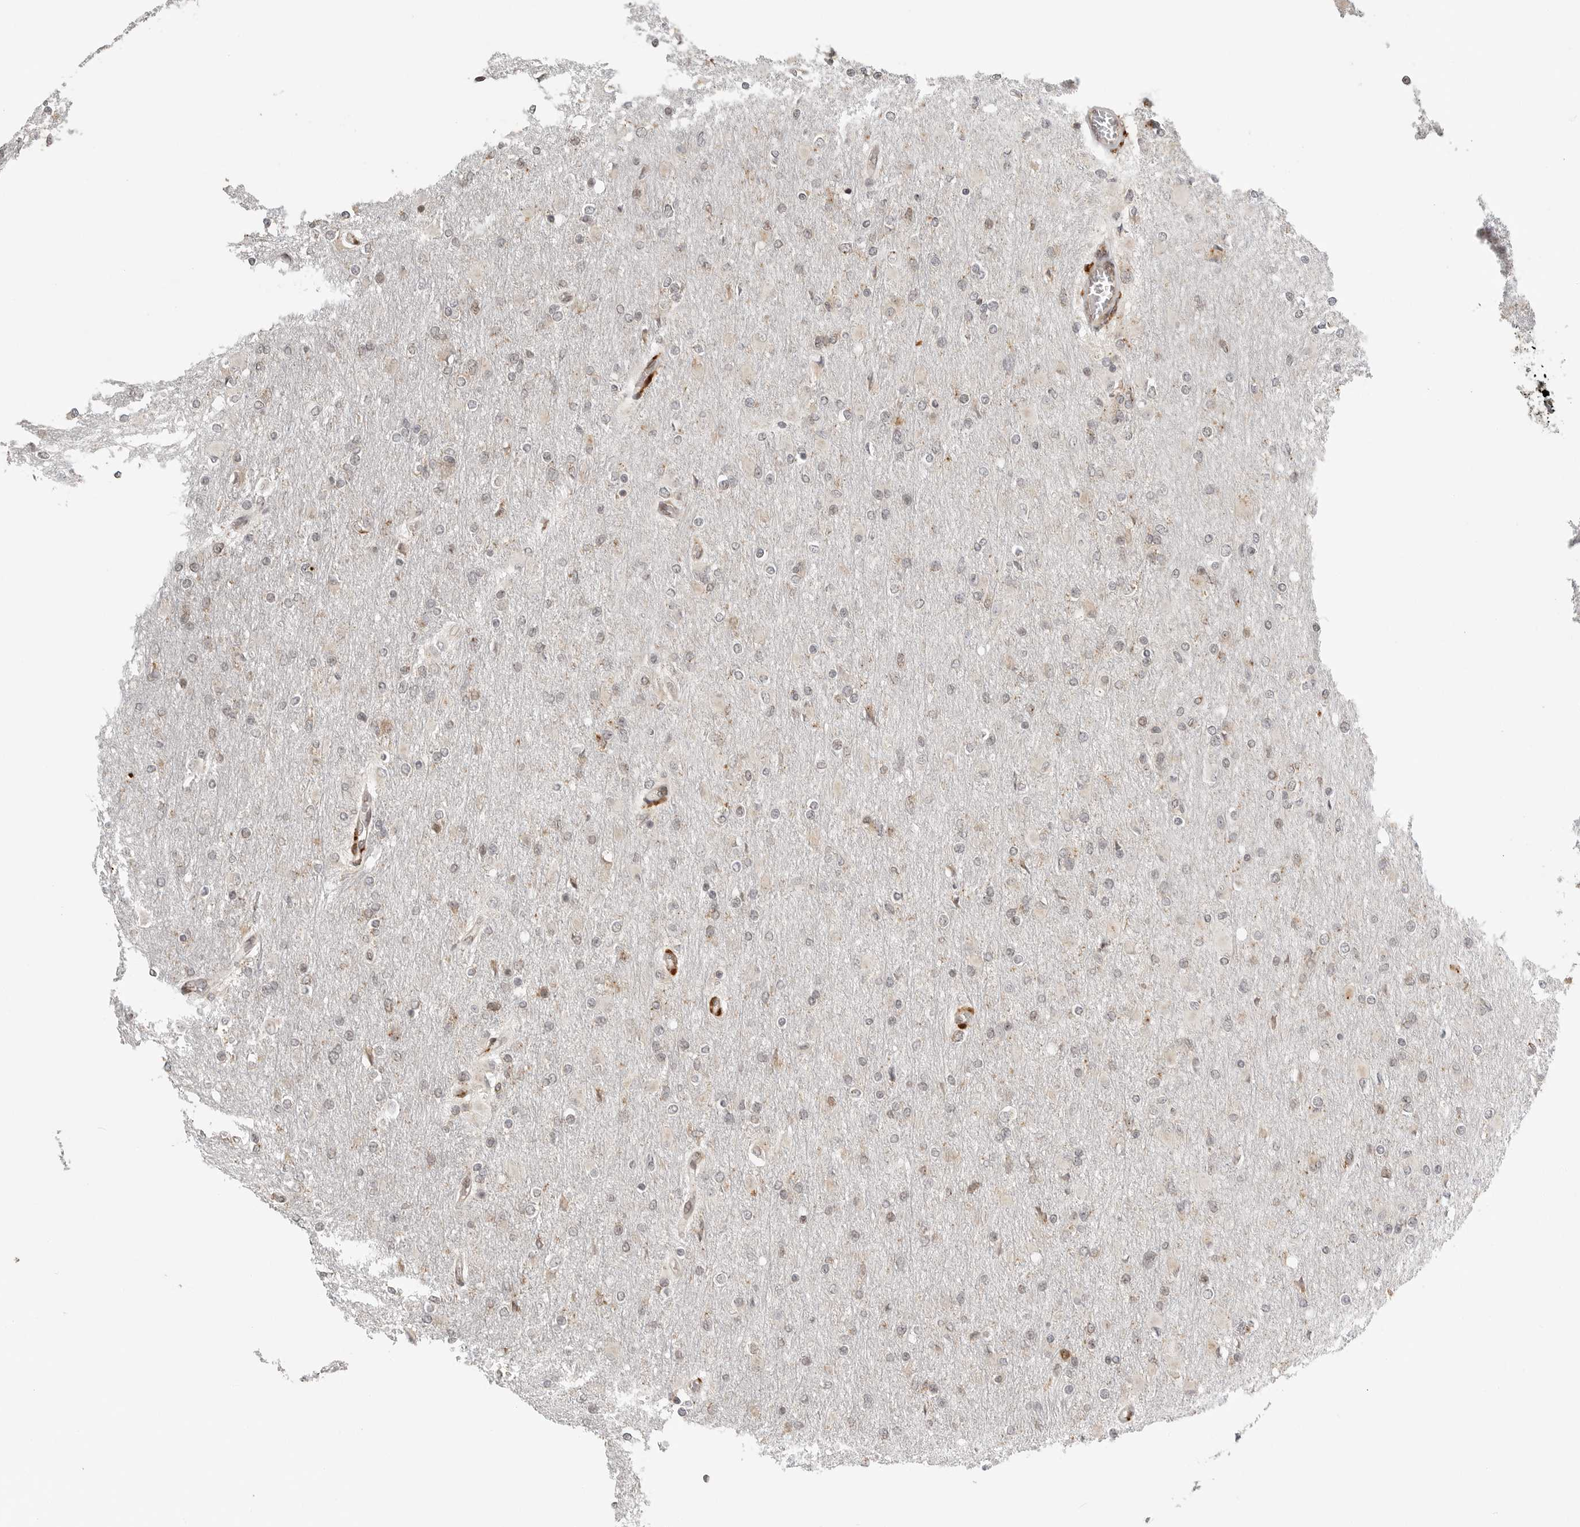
{"staining": {"intensity": "weak", "quantity": "<25%", "location": "cytoplasmic/membranous"}, "tissue": "glioma", "cell_type": "Tumor cells", "image_type": "cancer", "snomed": [{"axis": "morphology", "description": "Glioma, malignant, High grade"}, {"axis": "topography", "description": "Cerebral cortex"}], "caption": "This is an immunohistochemistry image of malignant glioma (high-grade). There is no positivity in tumor cells.", "gene": "IDUA", "patient": {"sex": "female", "age": 36}}